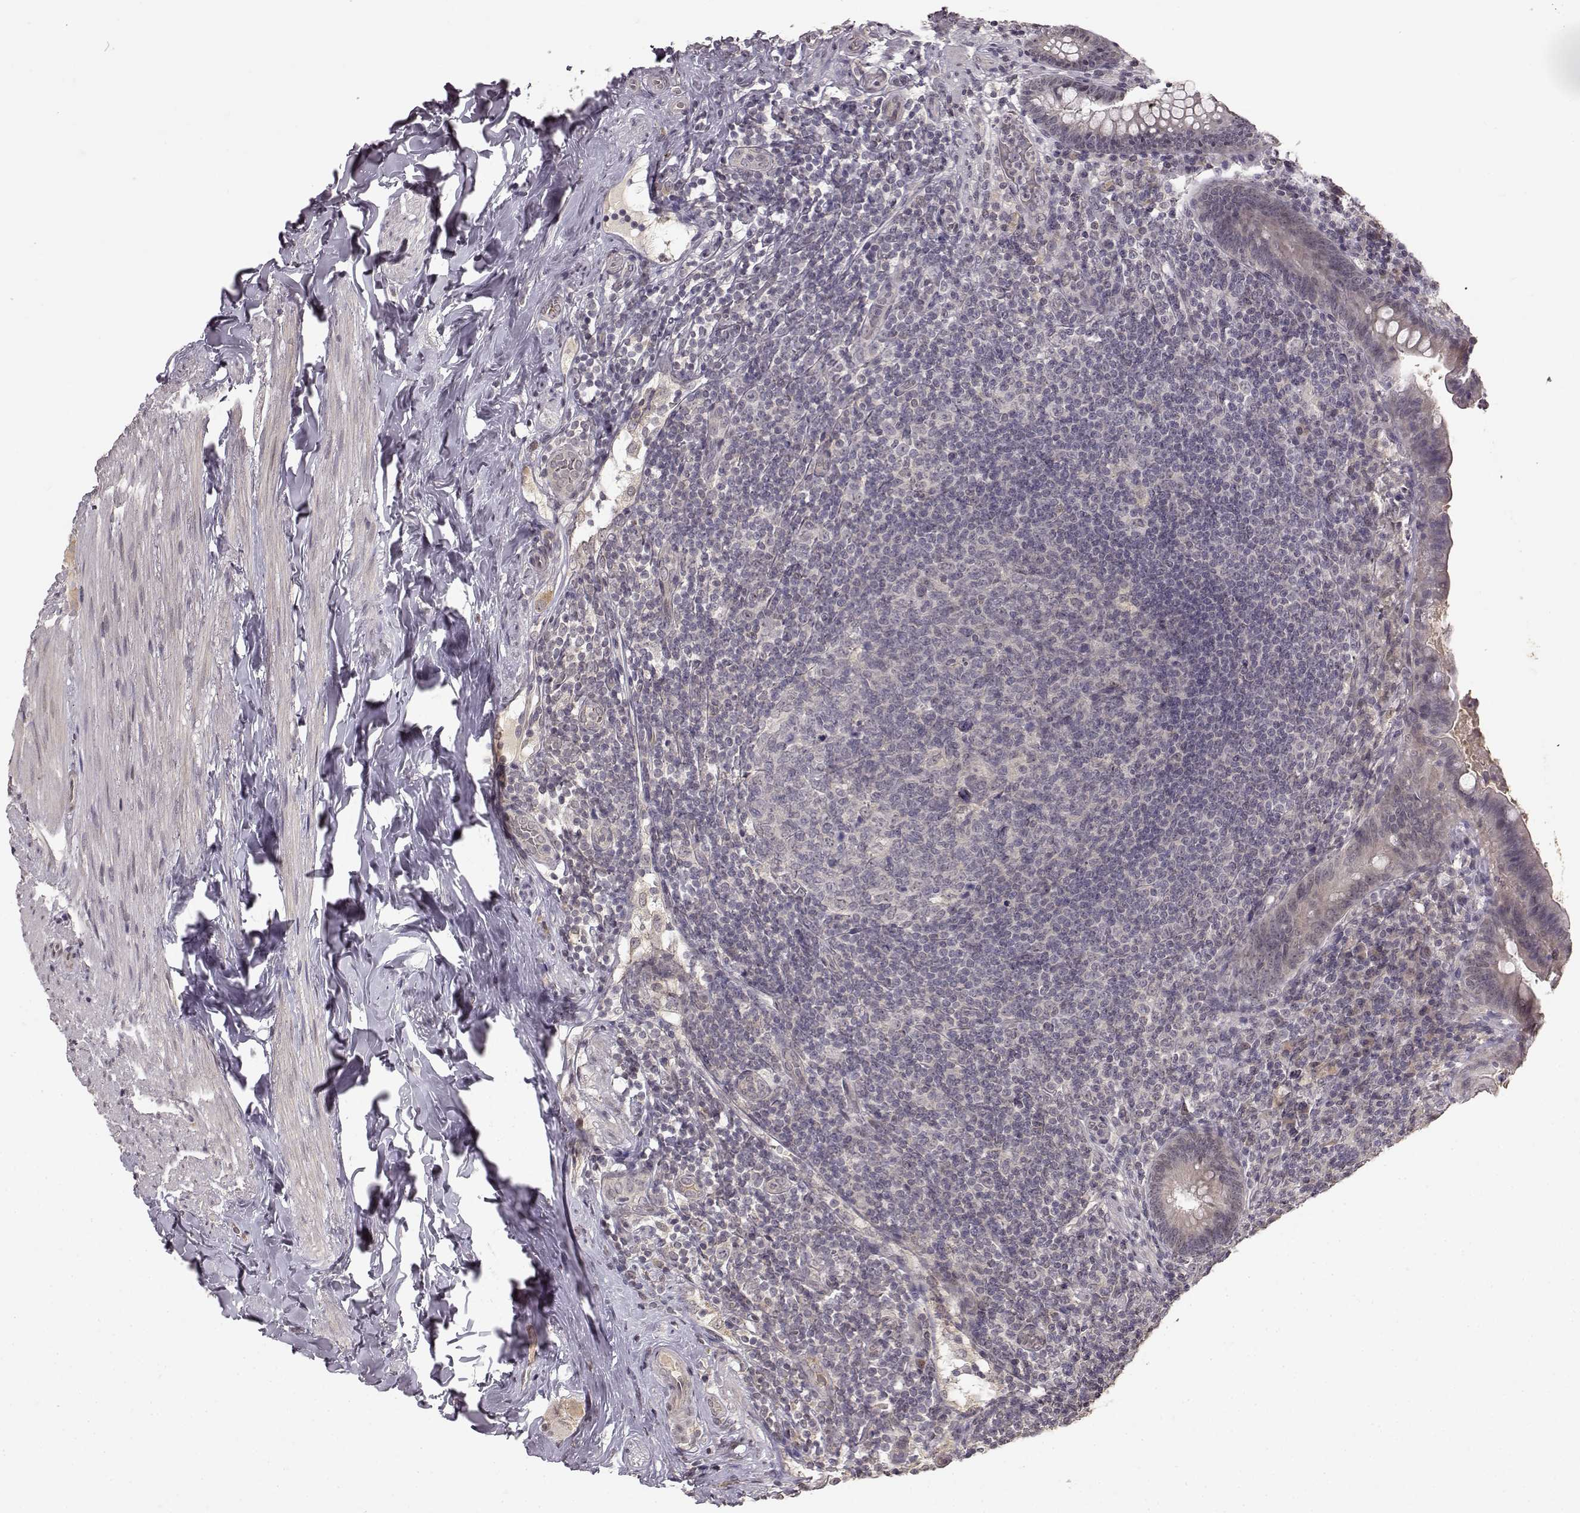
{"staining": {"intensity": "negative", "quantity": "none", "location": "none"}, "tissue": "appendix", "cell_type": "Glandular cells", "image_type": "normal", "snomed": [{"axis": "morphology", "description": "Normal tissue, NOS"}, {"axis": "topography", "description": "Appendix"}], "caption": "High power microscopy photomicrograph of an immunohistochemistry (IHC) micrograph of unremarkable appendix, revealing no significant staining in glandular cells.", "gene": "NTRK2", "patient": {"sex": "male", "age": 47}}